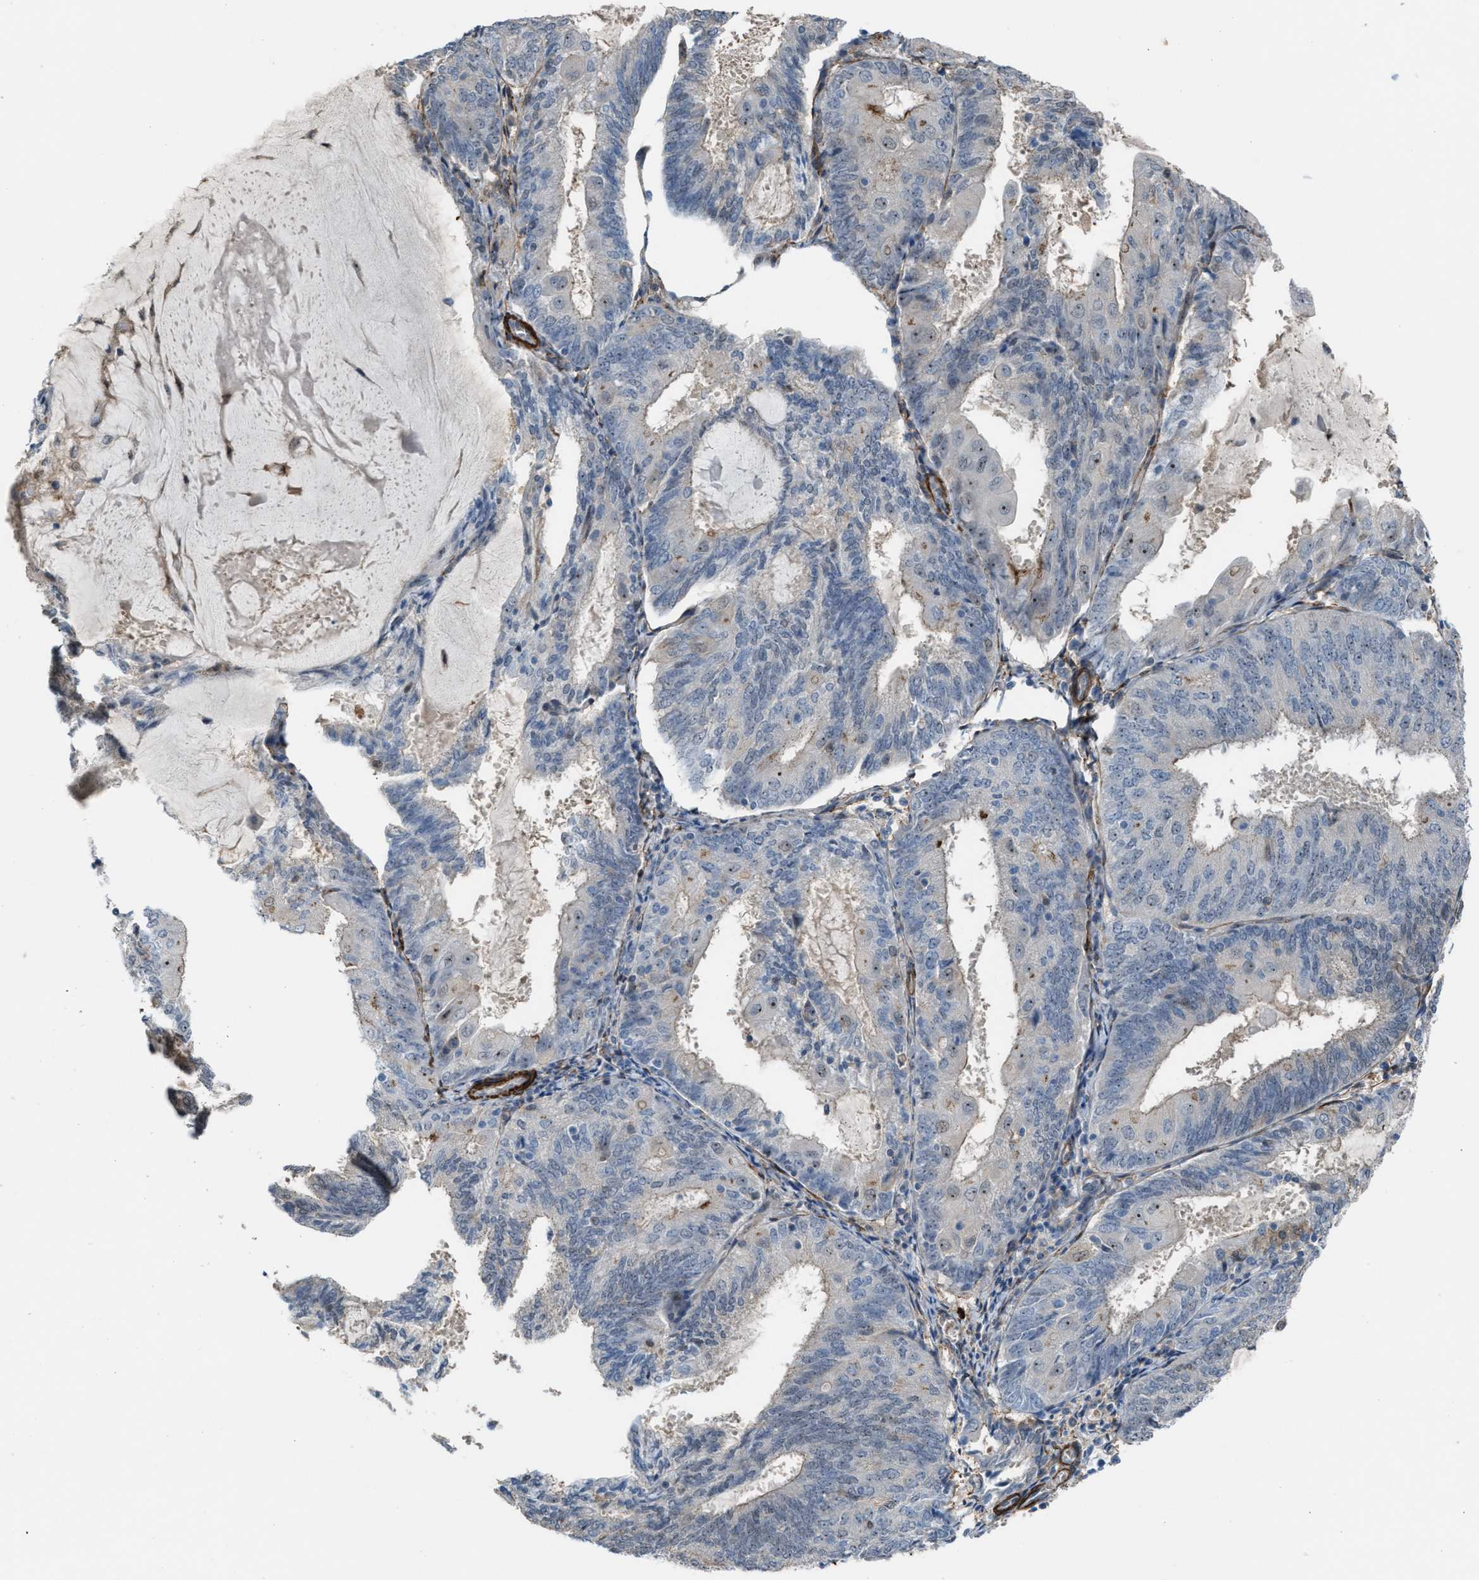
{"staining": {"intensity": "moderate", "quantity": "<25%", "location": "nuclear"}, "tissue": "endometrial cancer", "cell_type": "Tumor cells", "image_type": "cancer", "snomed": [{"axis": "morphology", "description": "Adenocarcinoma, NOS"}, {"axis": "topography", "description": "Endometrium"}], "caption": "Adenocarcinoma (endometrial) tissue exhibits moderate nuclear expression in about <25% of tumor cells, visualized by immunohistochemistry. (DAB (3,3'-diaminobenzidine) = brown stain, brightfield microscopy at high magnification).", "gene": "NQO2", "patient": {"sex": "female", "age": 81}}